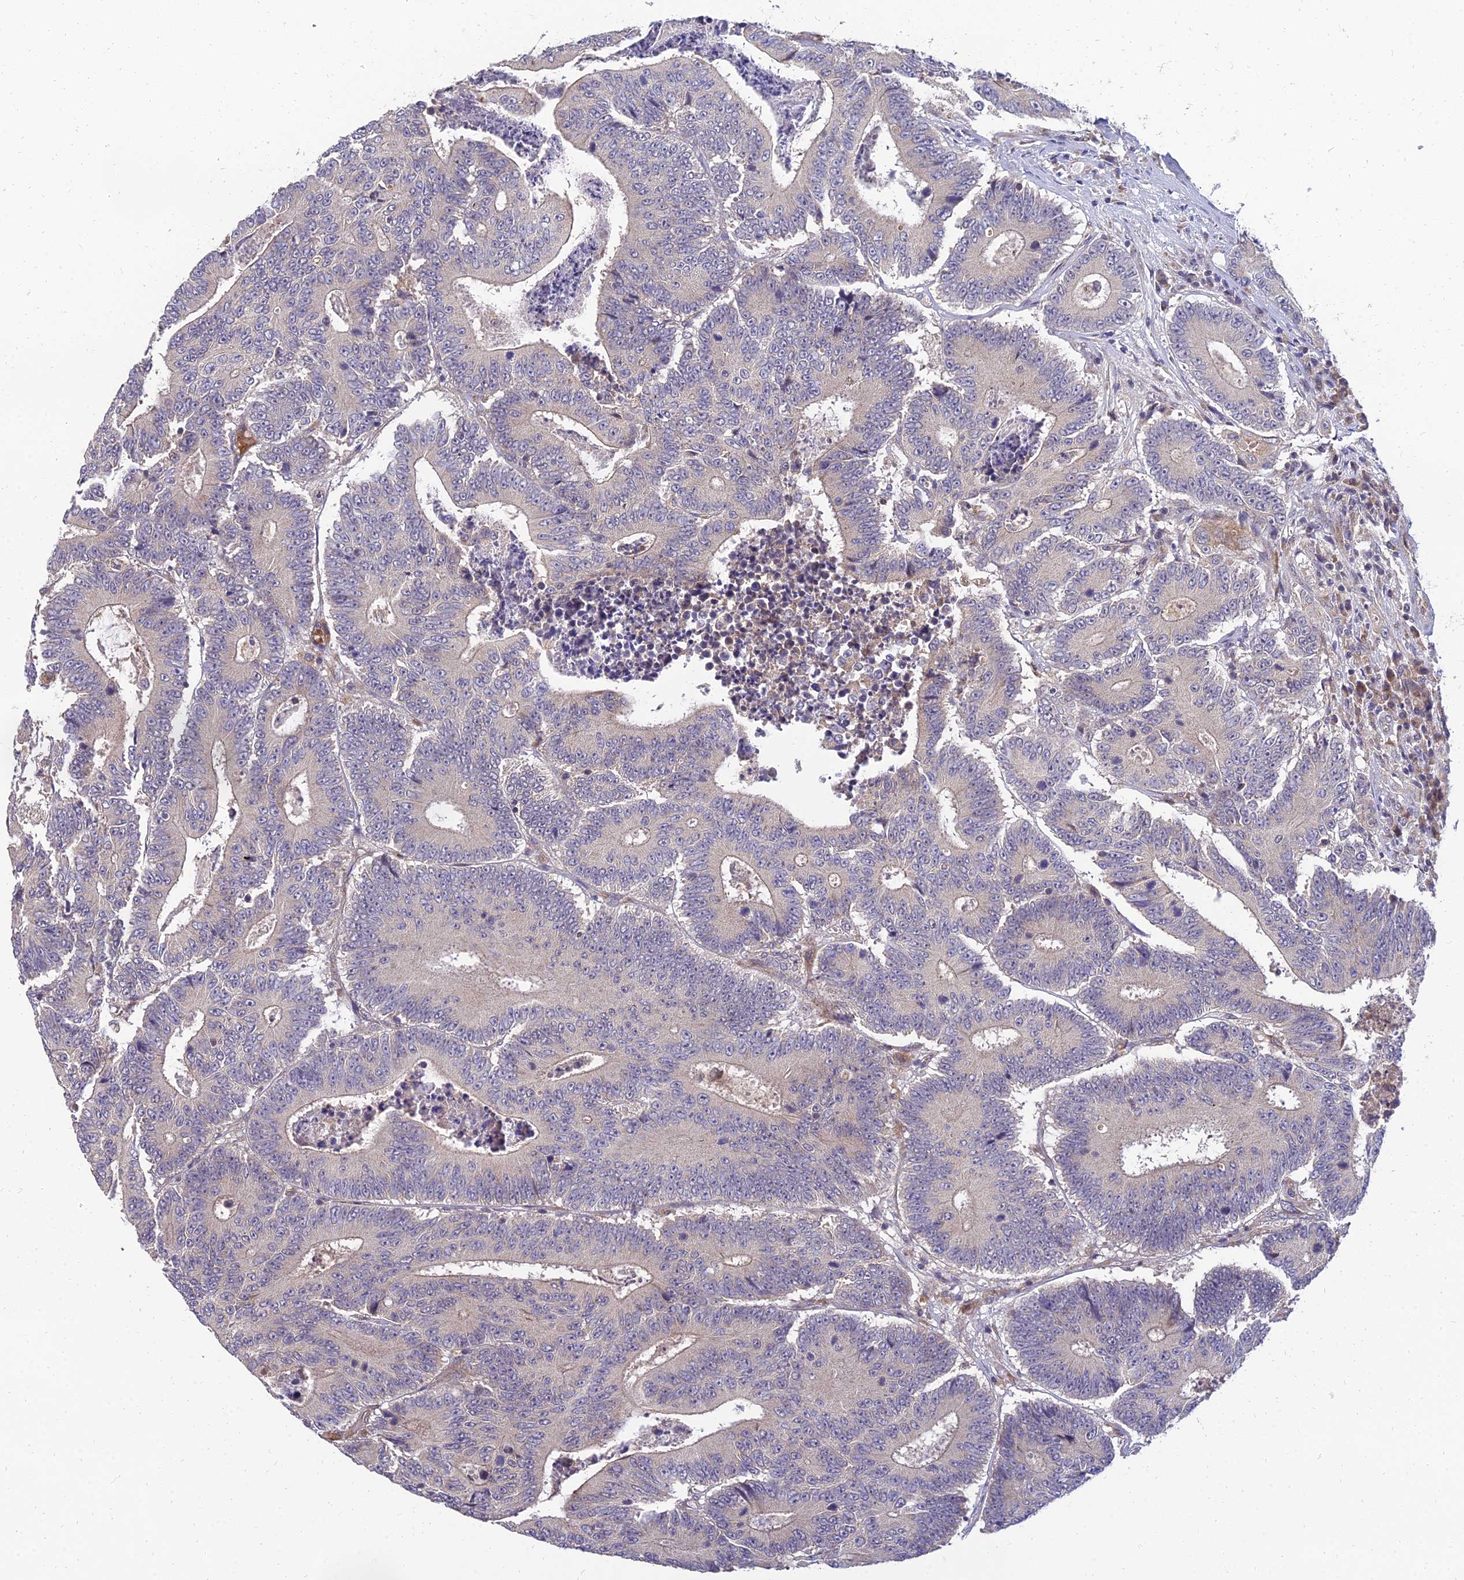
{"staining": {"intensity": "negative", "quantity": "none", "location": "none"}, "tissue": "colorectal cancer", "cell_type": "Tumor cells", "image_type": "cancer", "snomed": [{"axis": "morphology", "description": "Adenocarcinoma, NOS"}, {"axis": "topography", "description": "Colon"}], "caption": "A micrograph of colorectal cancer stained for a protein displays no brown staining in tumor cells.", "gene": "NPY", "patient": {"sex": "male", "age": 83}}